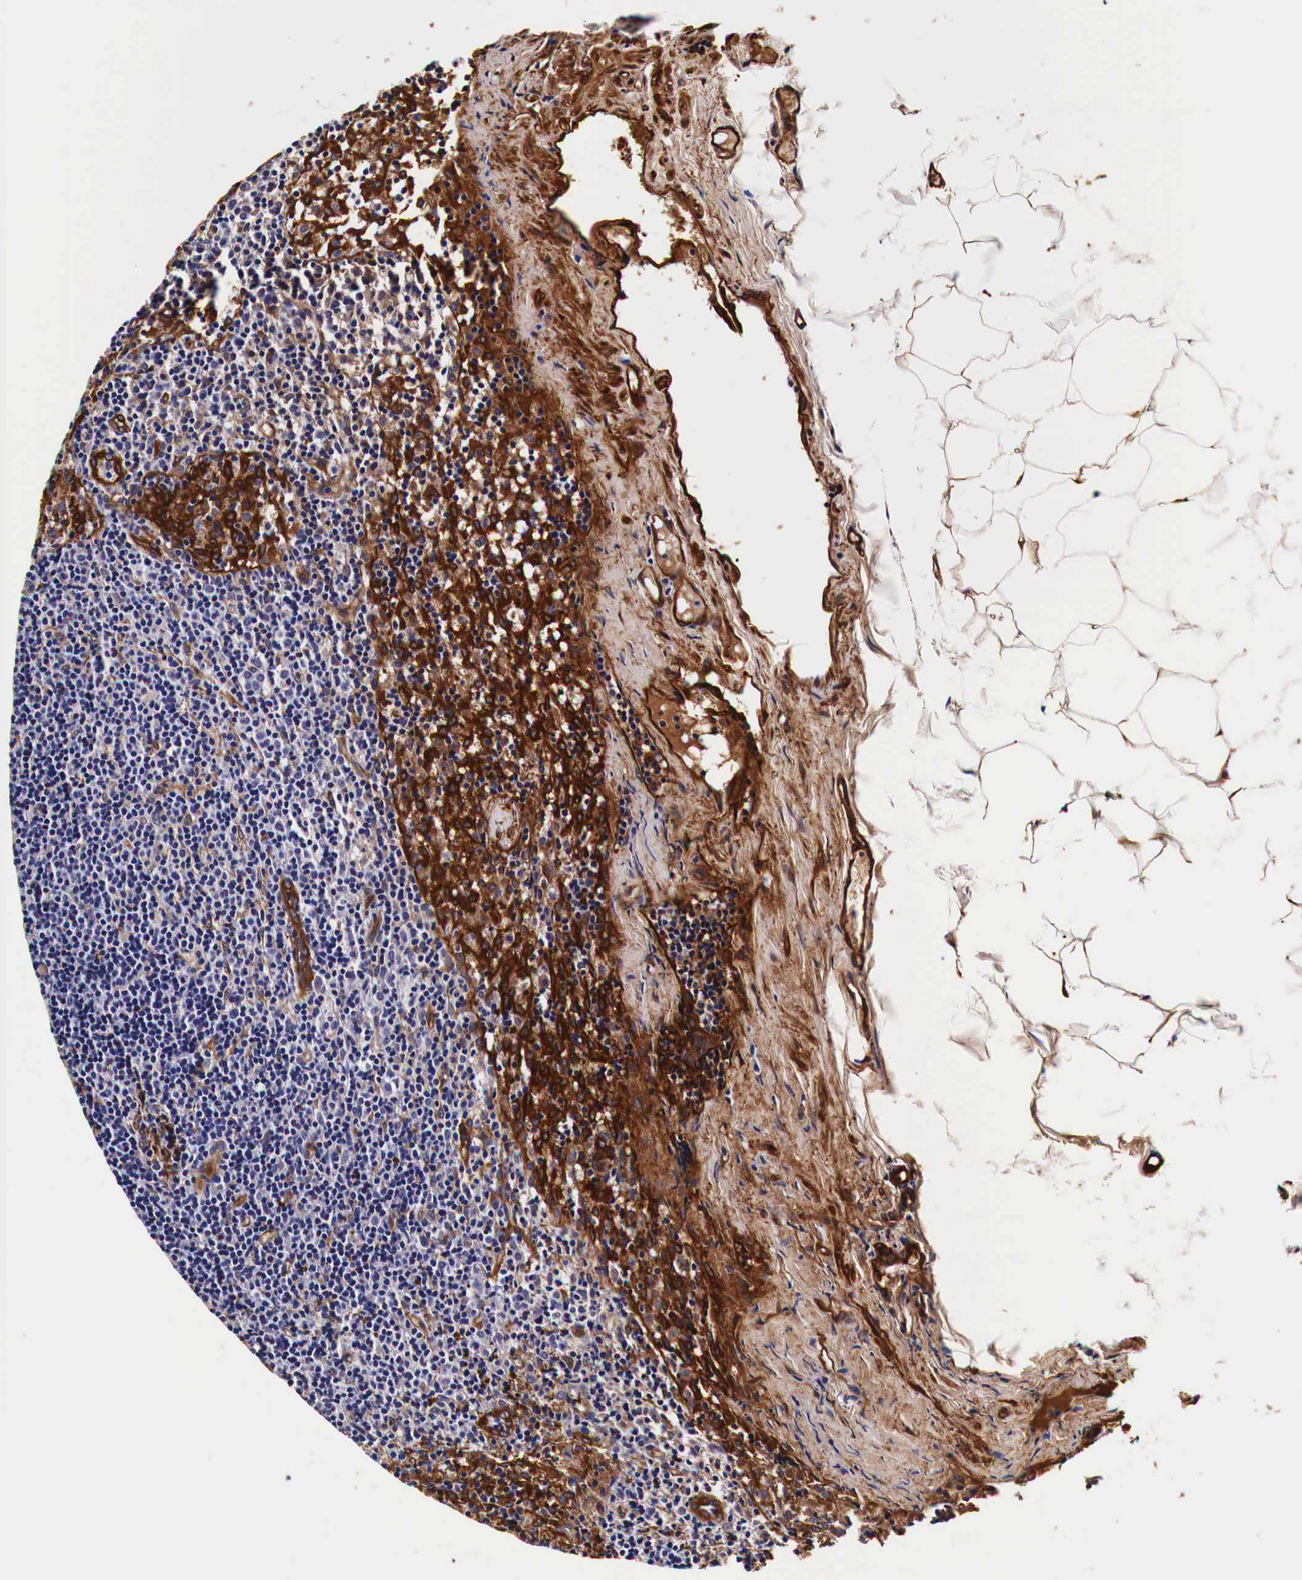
{"staining": {"intensity": "negative", "quantity": "none", "location": "none"}, "tissue": "lymph node", "cell_type": "Germinal center cells", "image_type": "normal", "snomed": [{"axis": "morphology", "description": "Normal tissue, NOS"}, {"axis": "topography", "description": "Lymph node"}], "caption": "A high-resolution histopathology image shows immunohistochemistry (IHC) staining of unremarkable lymph node, which shows no significant staining in germinal center cells.", "gene": "HSPB1", "patient": {"sex": "female", "age": 35}}